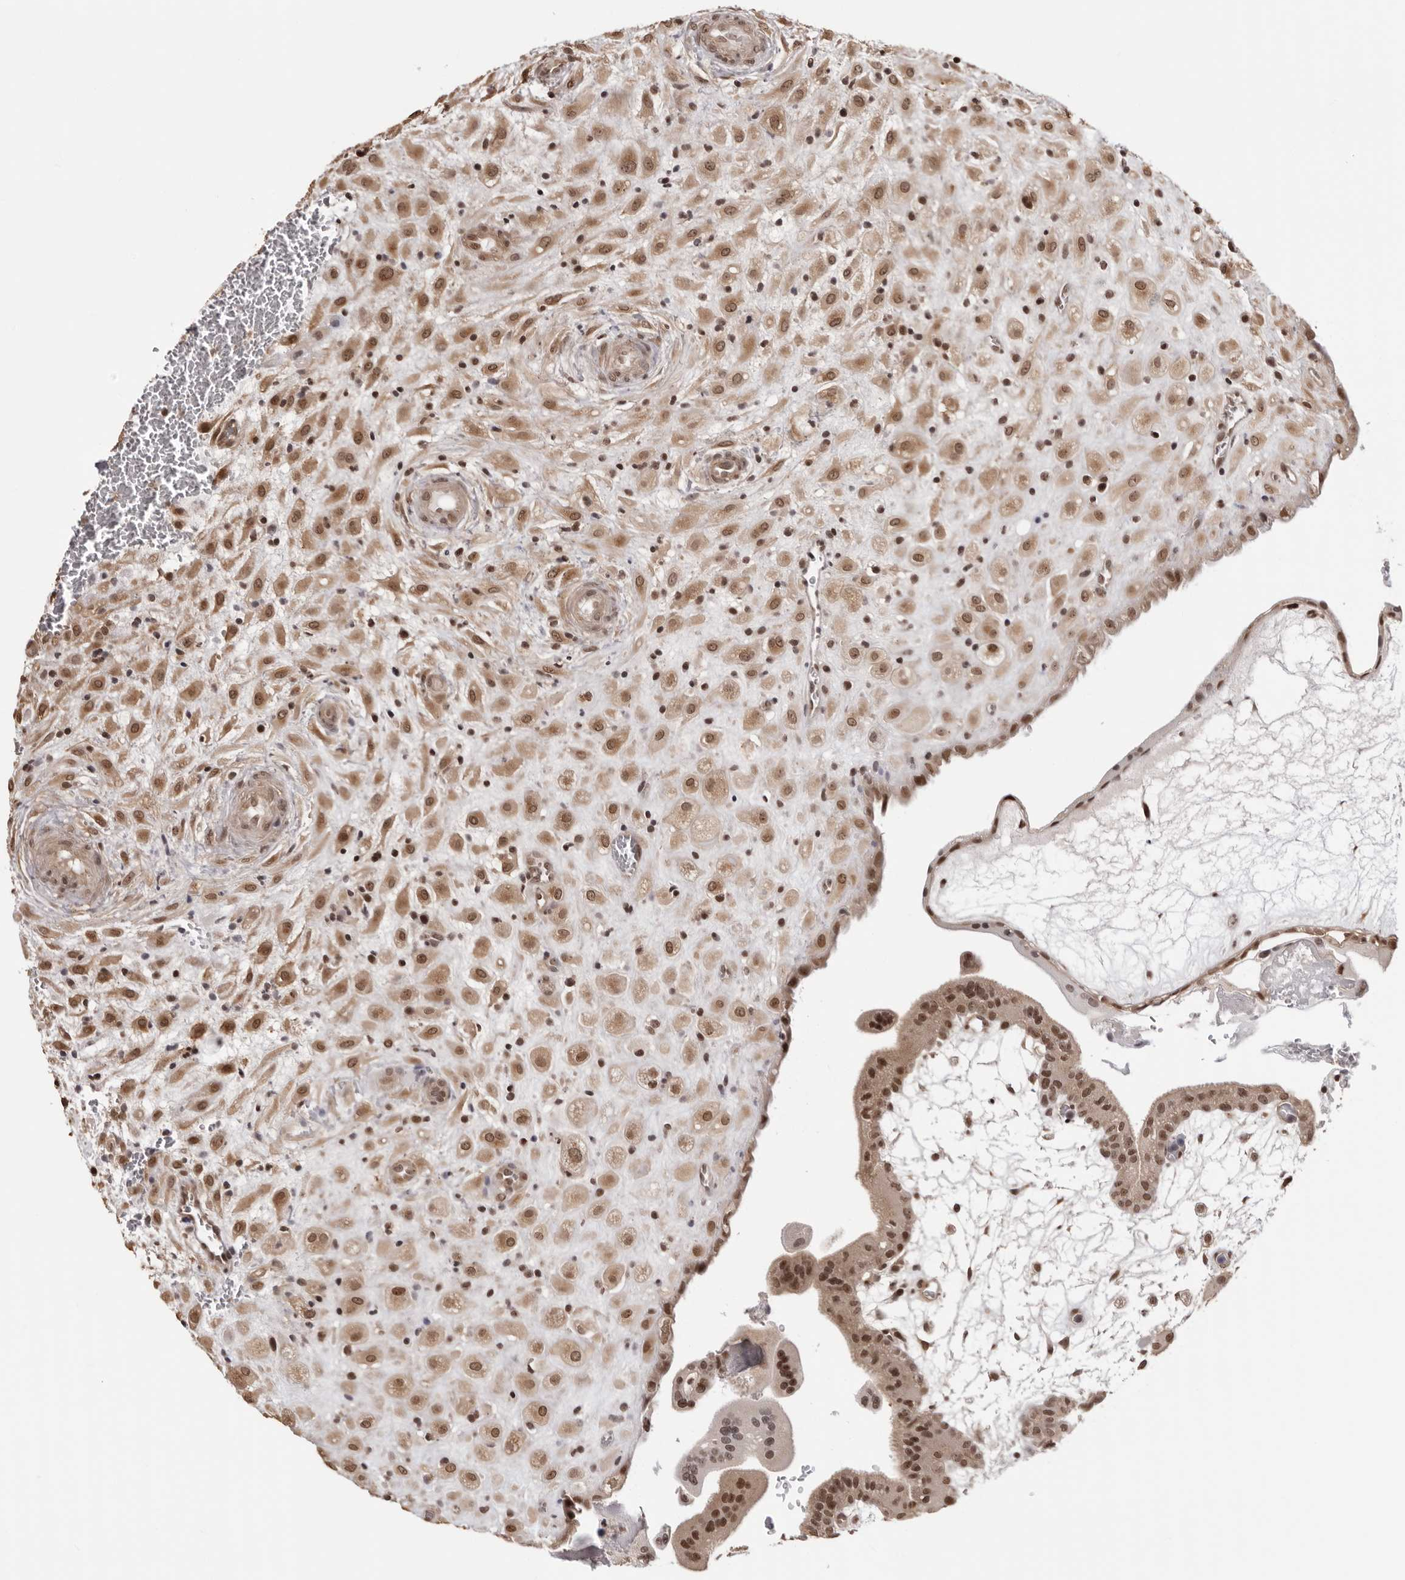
{"staining": {"intensity": "moderate", "quantity": ">75%", "location": "cytoplasmic/membranous,nuclear"}, "tissue": "placenta", "cell_type": "Decidual cells", "image_type": "normal", "snomed": [{"axis": "morphology", "description": "Normal tissue, NOS"}, {"axis": "topography", "description": "Placenta"}], "caption": "Immunohistochemical staining of normal placenta shows moderate cytoplasmic/membranous,nuclear protein expression in about >75% of decidual cells. The staining was performed using DAB to visualize the protein expression in brown, while the nuclei were stained in blue with hematoxylin (Magnification: 20x).", "gene": "SDE2", "patient": {"sex": "female", "age": 35}}